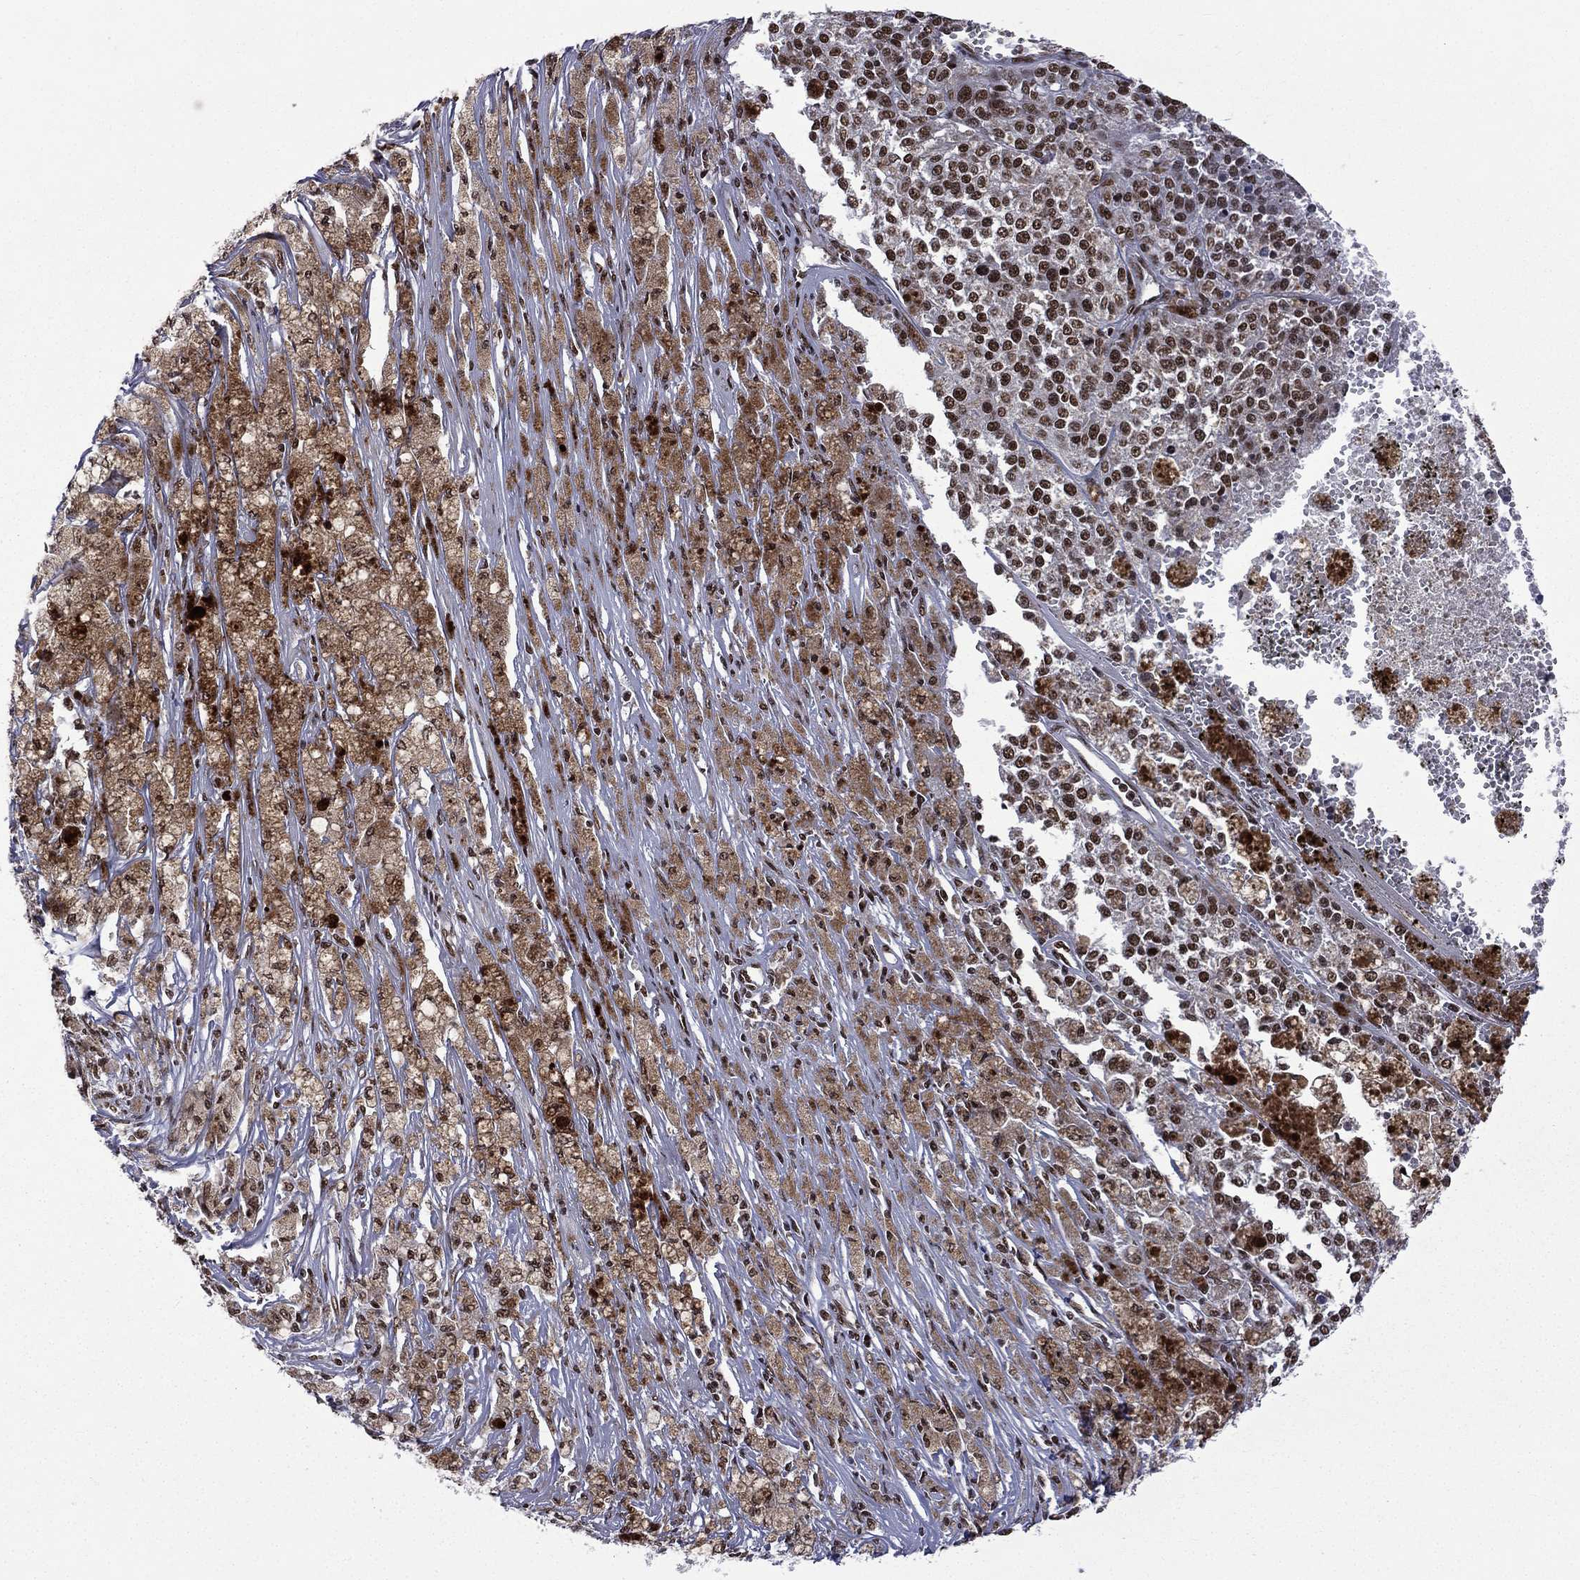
{"staining": {"intensity": "strong", "quantity": ">75%", "location": "nuclear"}, "tissue": "melanoma", "cell_type": "Tumor cells", "image_type": "cancer", "snomed": [{"axis": "morphology", "description": "Malignant melanoma, Metastatic site"}, {"axis": "topography", "description": "Lymph node"}], "caption": "Tumor cells reveal high levels of strong nuclear positivity in approximately >75% of cells in human malignant melanoma (metastatic site).", "gene": "C5orf24", "patient": {"sex": "female", "age": 64}}